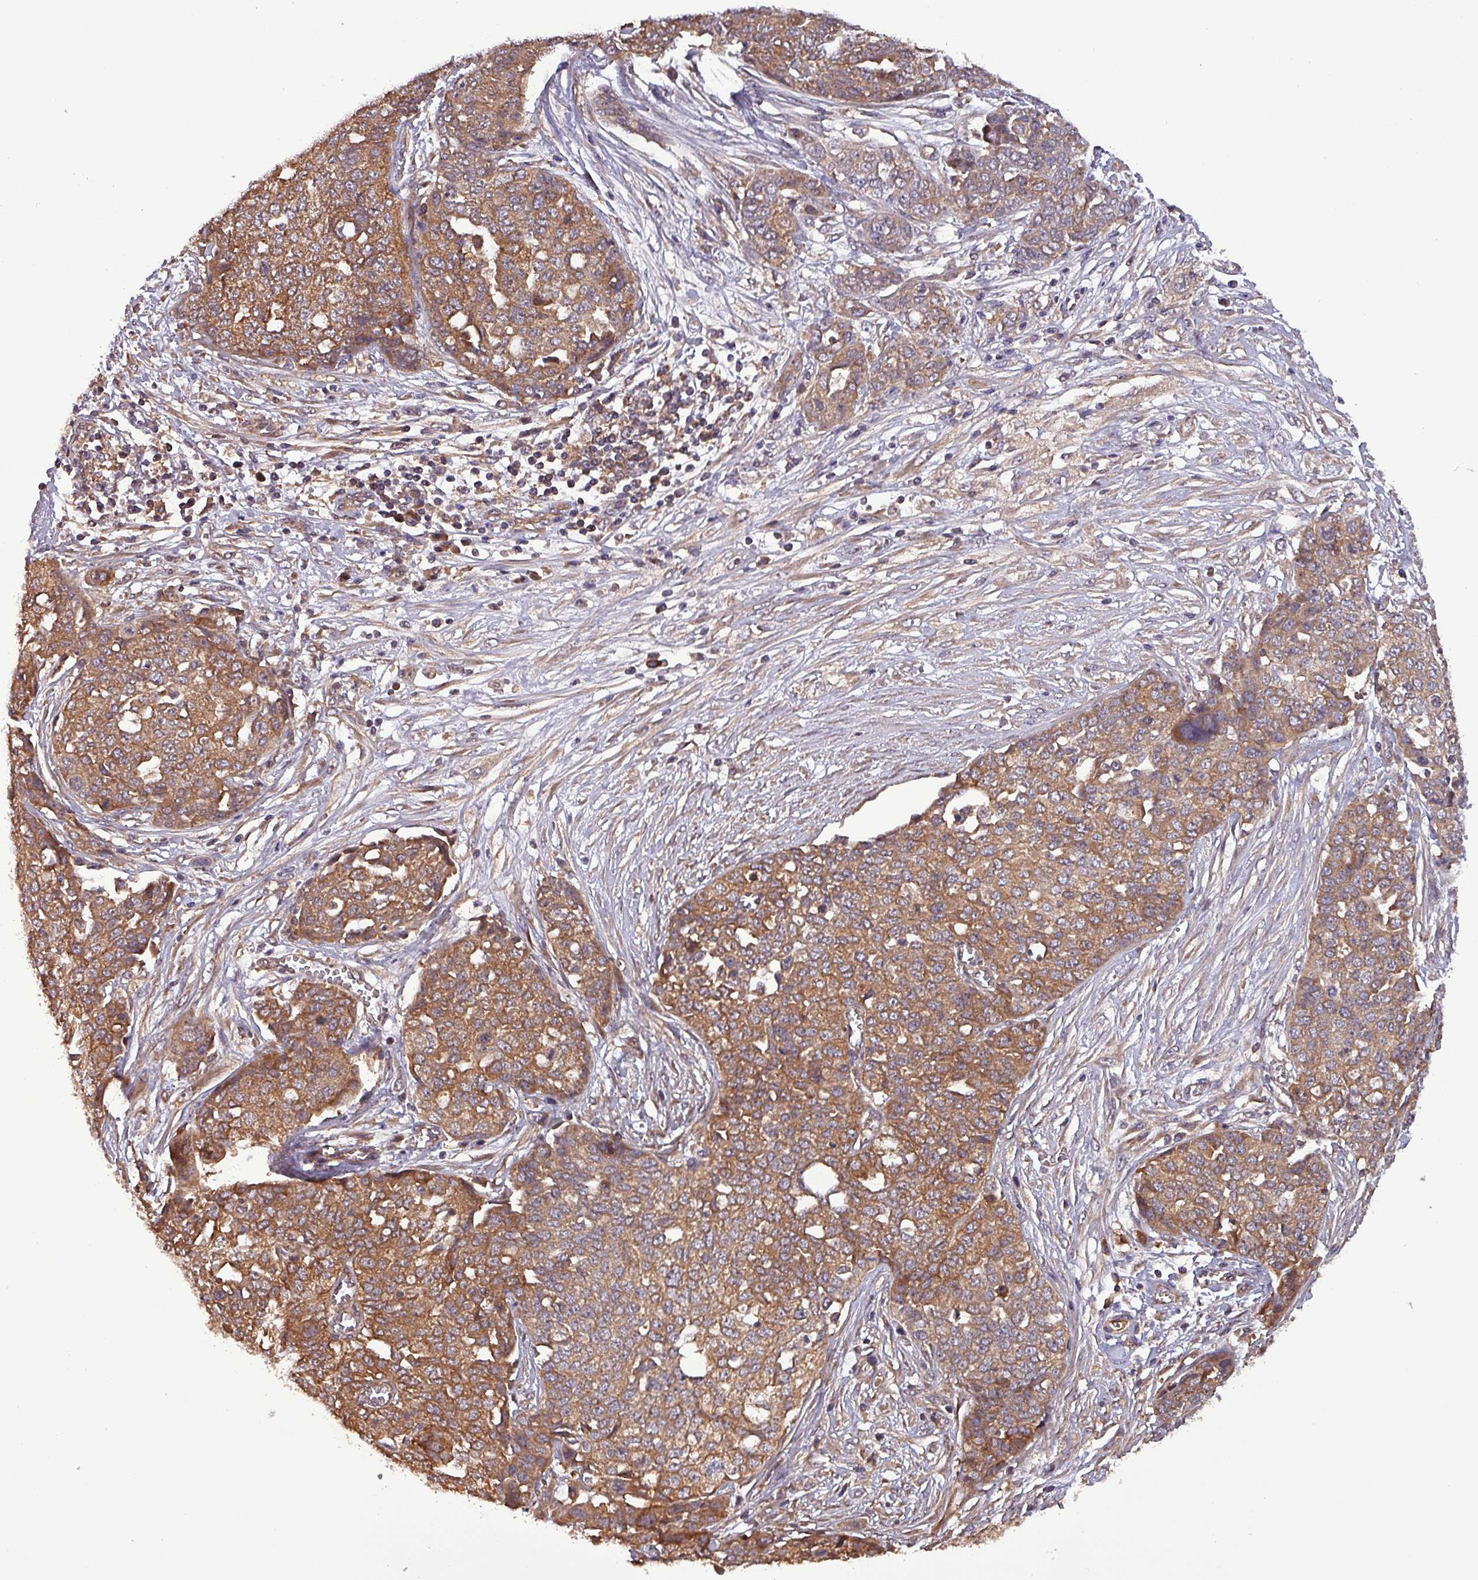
{"staining": {"intensity": "moderate", "quantity": ">75%", "location": "cytoplasmic/membranous"}, "tissue": "ovarian cancer", "cell_type": "Tumor cells", "image_type": "cancer", "snomed": [{"axis": "morphology", "description": "Cystadenocarcinoma, serous, NOS"}, {"axis": "topography", "description": "Soft tissue"}, {"axis": "topography", "description": "Ovary"}], "caption": "There is medium levels of moderate cytoplasmic/membranous staining in tumor cells of serous cystadenocarcinoma (ovarian), as demonstrated by immunohistochemical staining (brown color).", "gene": "PAFAH1B2", "patient": {"sex": "female", "age": 57}}